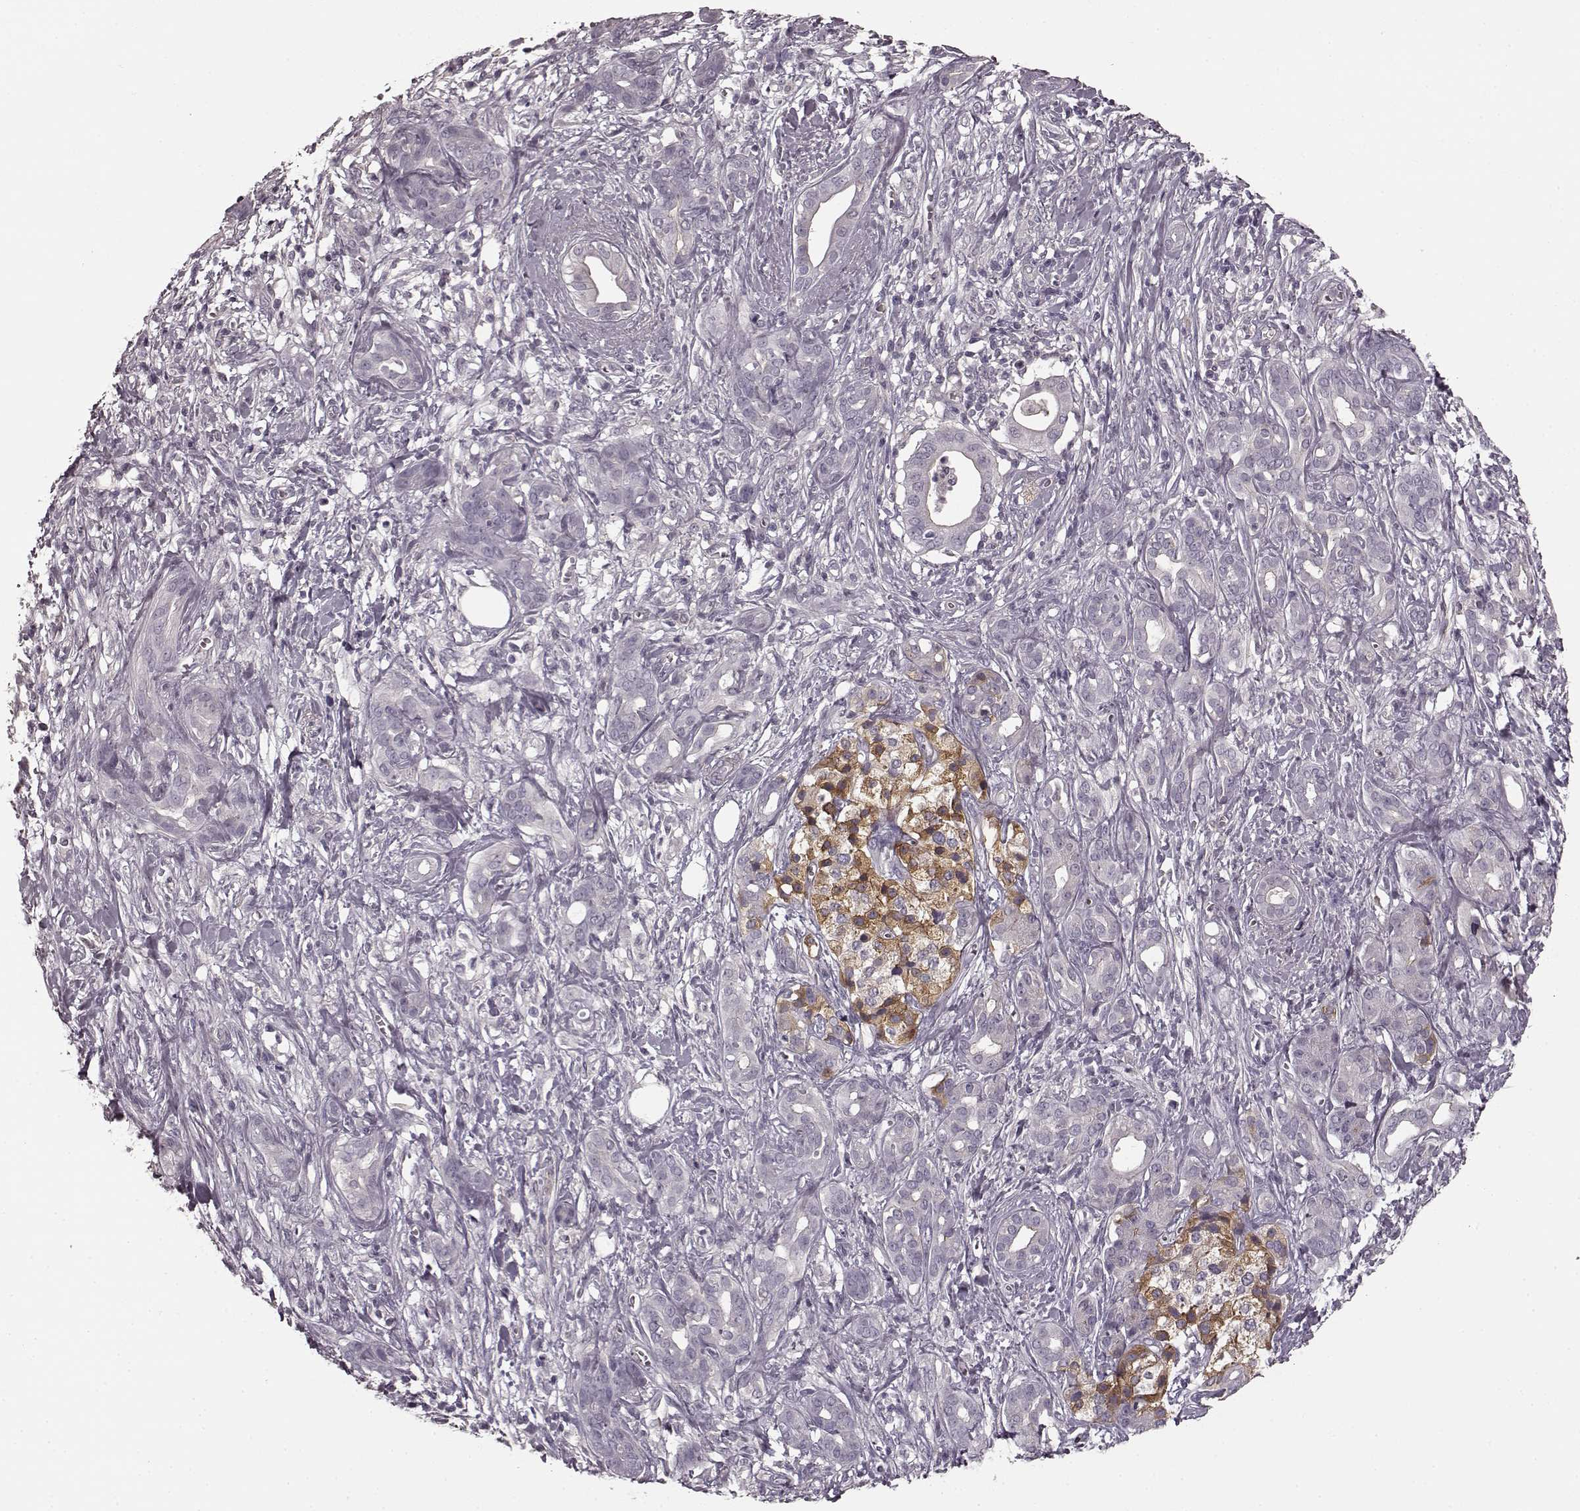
{"staining": {"intensity": "negative", "quantity": "none", "location": "none"}, "tissue": "pancreatic cancer", "cell_type": "Tumor cells", "image_type": "cancer", "snomed": [{"axis": "morphology", "description": "Adenocarcinoma, NOS"}, {"axis": "topography", "description": "Pancreas"}], "caption": "This is an immunohistochemistry (IHC) photomicrograph of human pancreatic cancer (adenocarcinoma). There is no staining in tumor cells.", "gene": "PRKCE", "patient": {"sex": "male", "age": 61}}